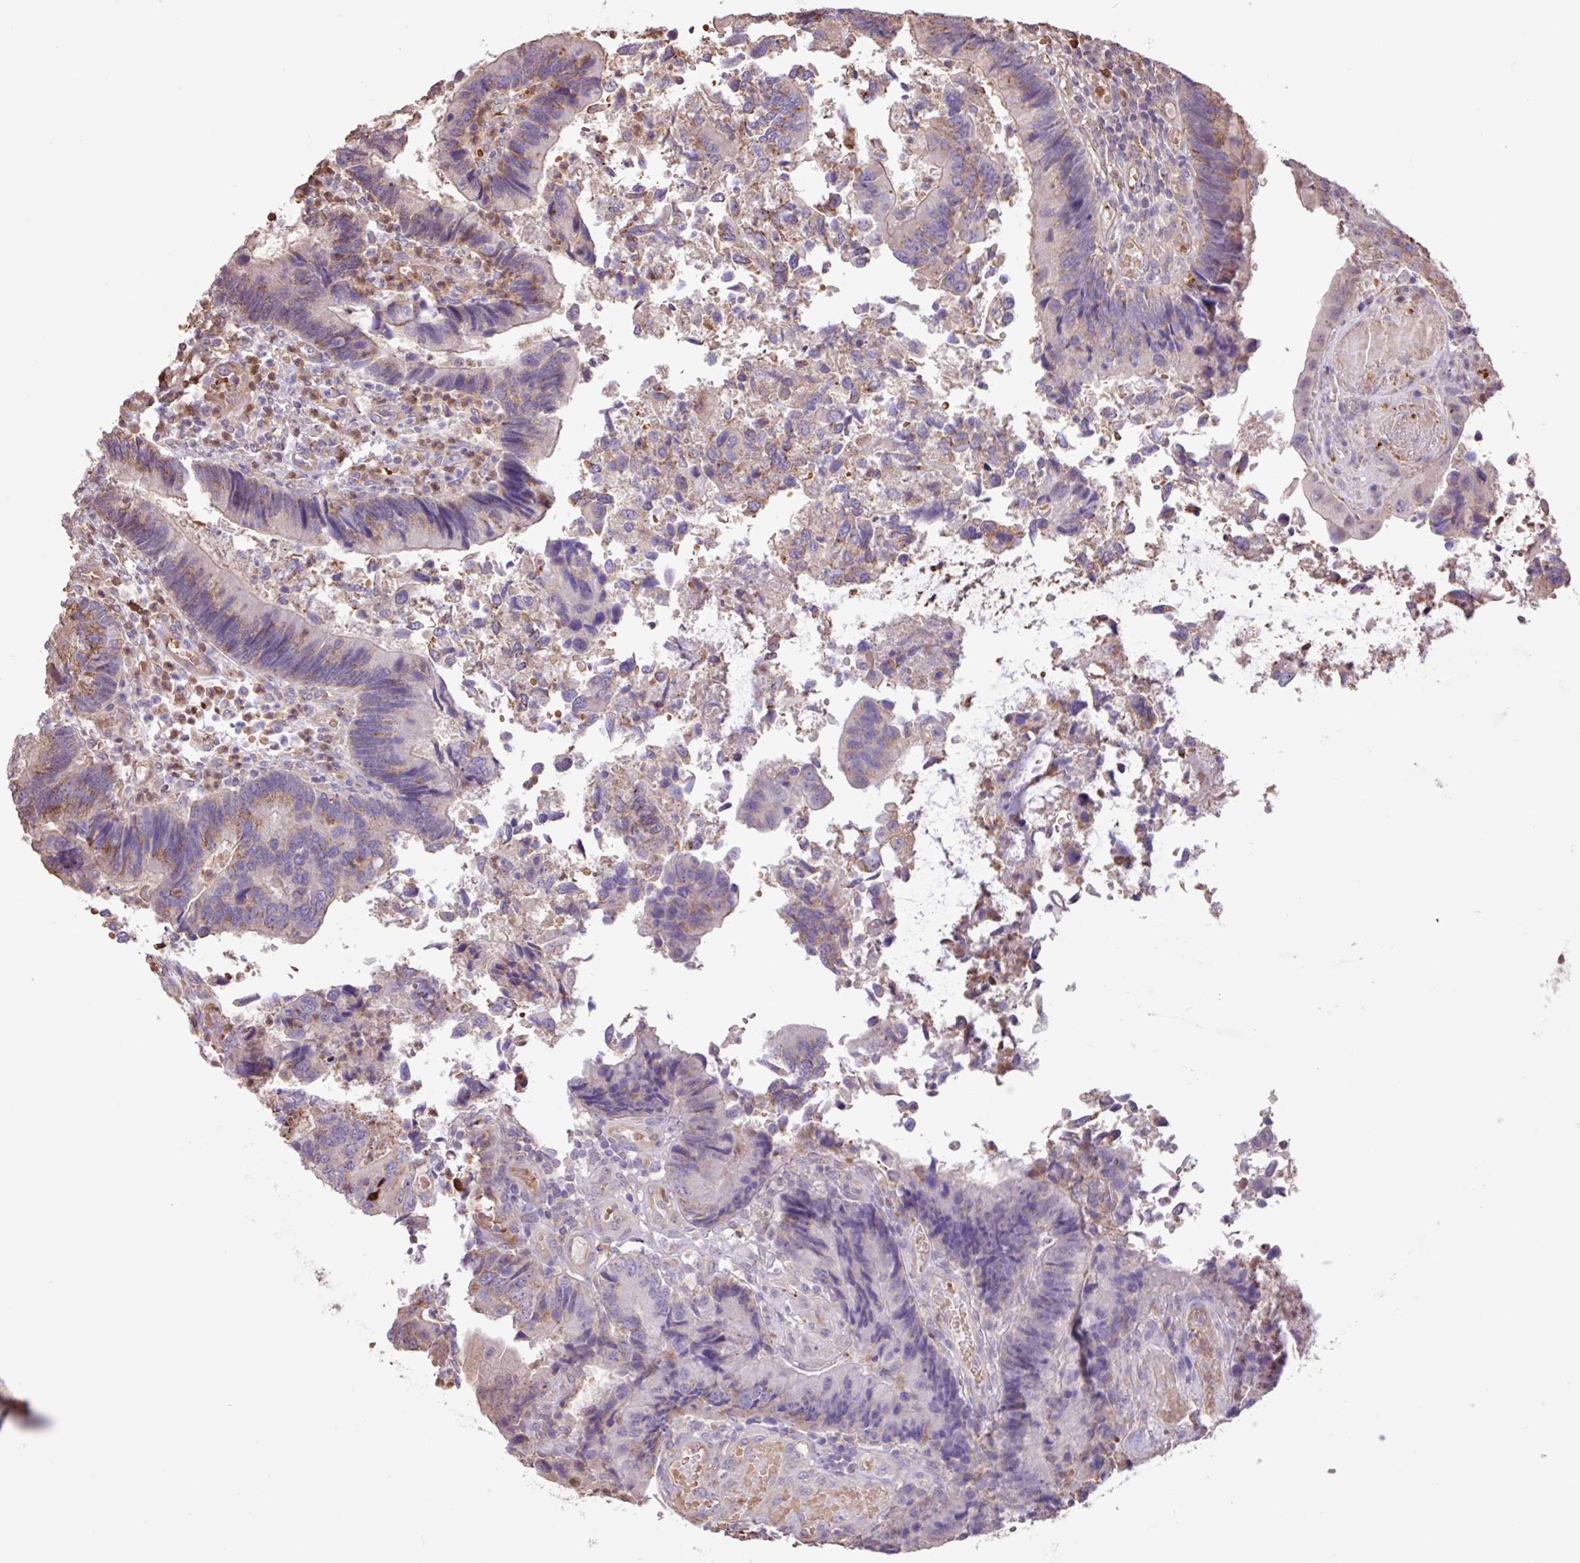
{"staining": {"intensity": "moderate", "quantity": "25%-75%", "location": "cytoplasmic/membranous"}, "tissue": "colorectal cancer", "cell_type": "Tumor cells", "image_type": "cancer", "snomed": [{"axis": "morphology", "description": "Adenocarcinoma, NOS"}, {"axis": "topography", "description": "Colon"}], "caption": "Human colorectal cancer stained for a protein (brown) shows moderate cytoplasmic/membranous positive staining in approximately 25%-75% of tumor cells.", "gene": "CHST11", "patient": {"sex": "female", "age": 67}}